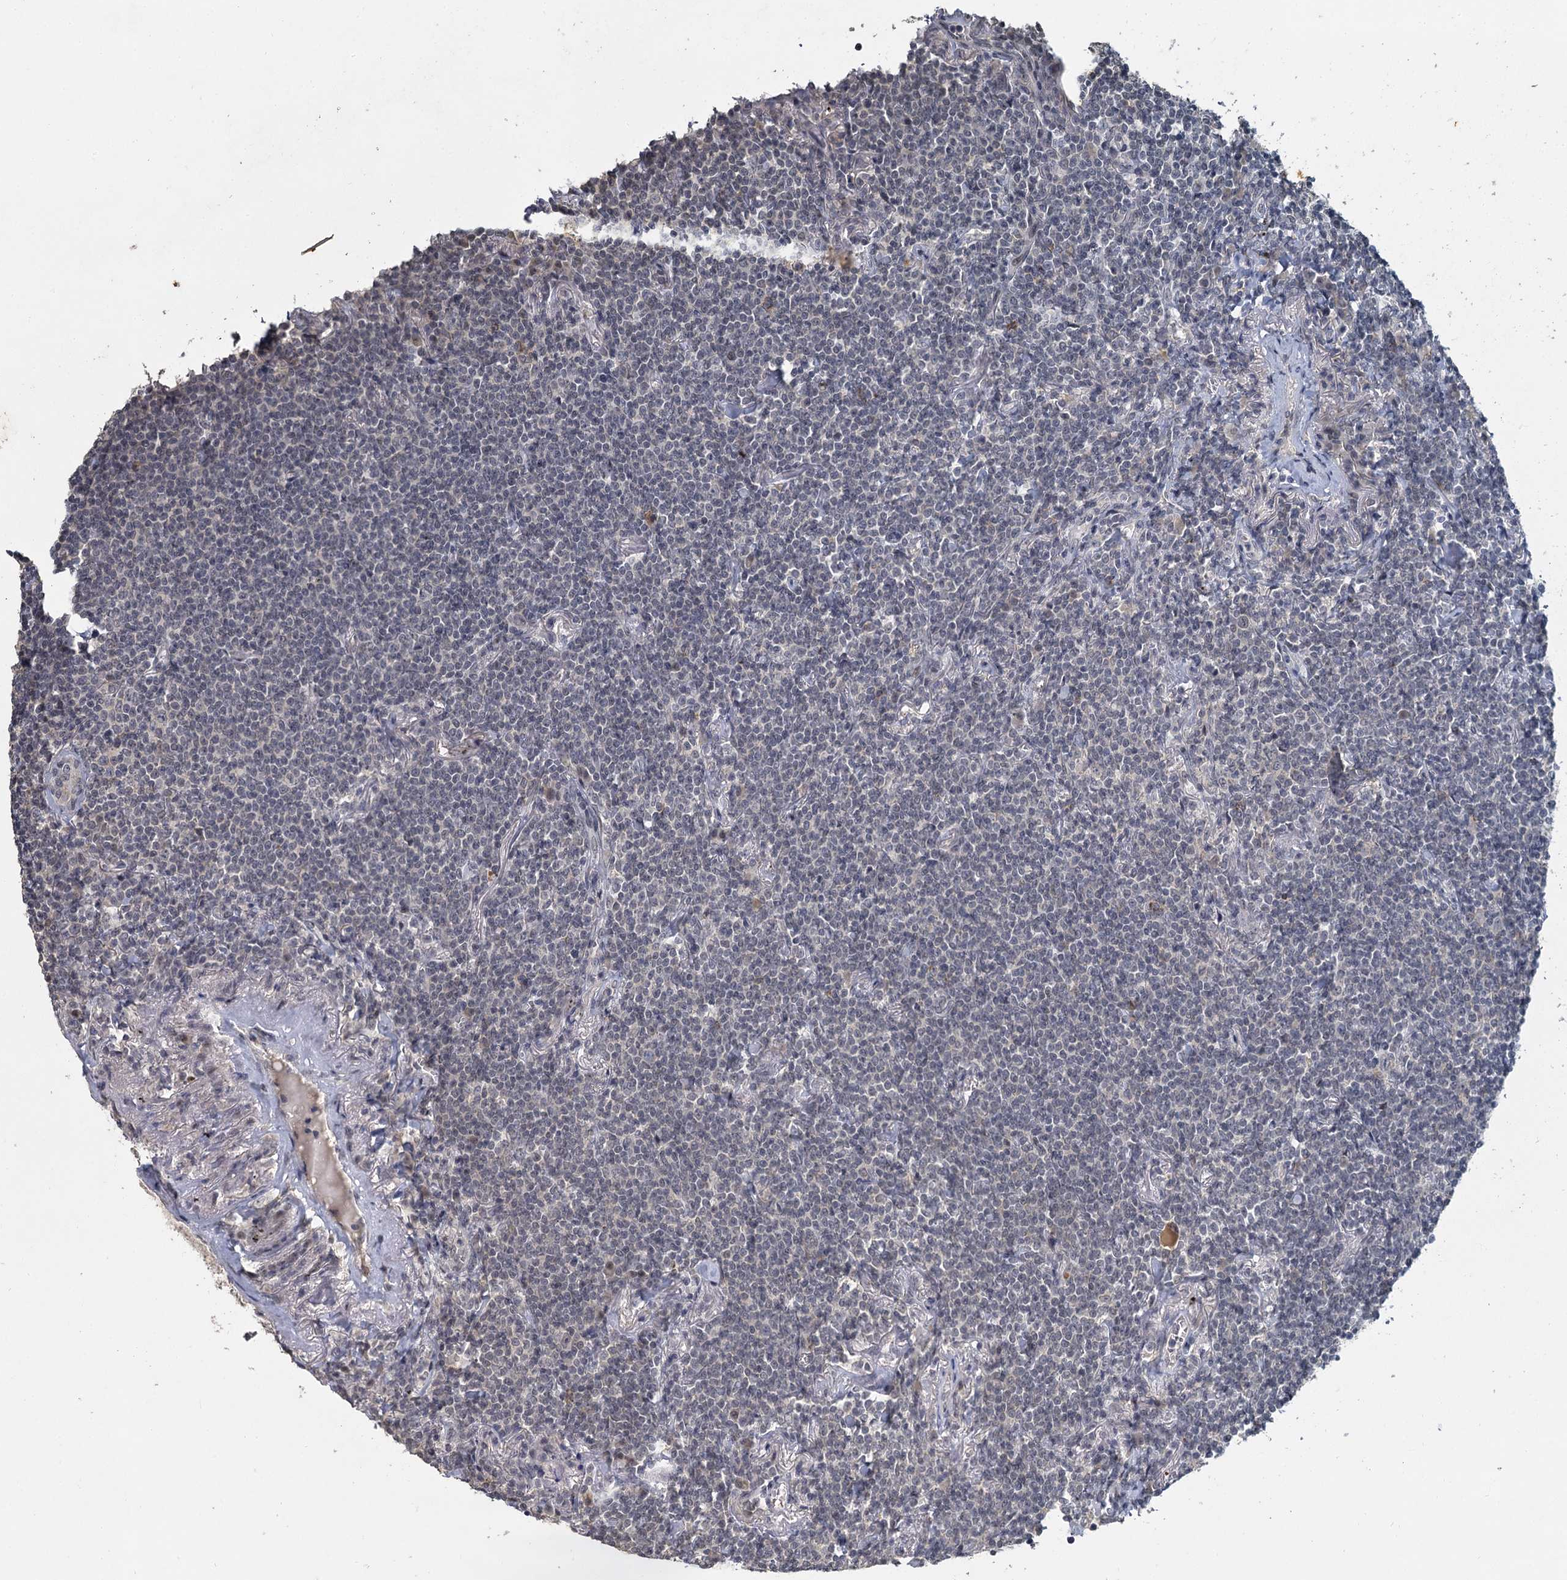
{"staining": {"intensity": "negative", "quantity": "none", "location": "none"}, "tissue": "lymphoma", "cell_type": "Tumor cells", "image_type": "cancer", "snomed": [{"axis": "morphology", "description": "Malignant lymphoma, non-Hodgkin's type, Low grade"}, {"axis": "topography", "description": "Lung"}], "caption": "The immunohistochemistry image has no significant expression in tumor cells of lymphoma tissue.", "gene": "MUCL1", "patient": {"sex": "female", "age": 71}}